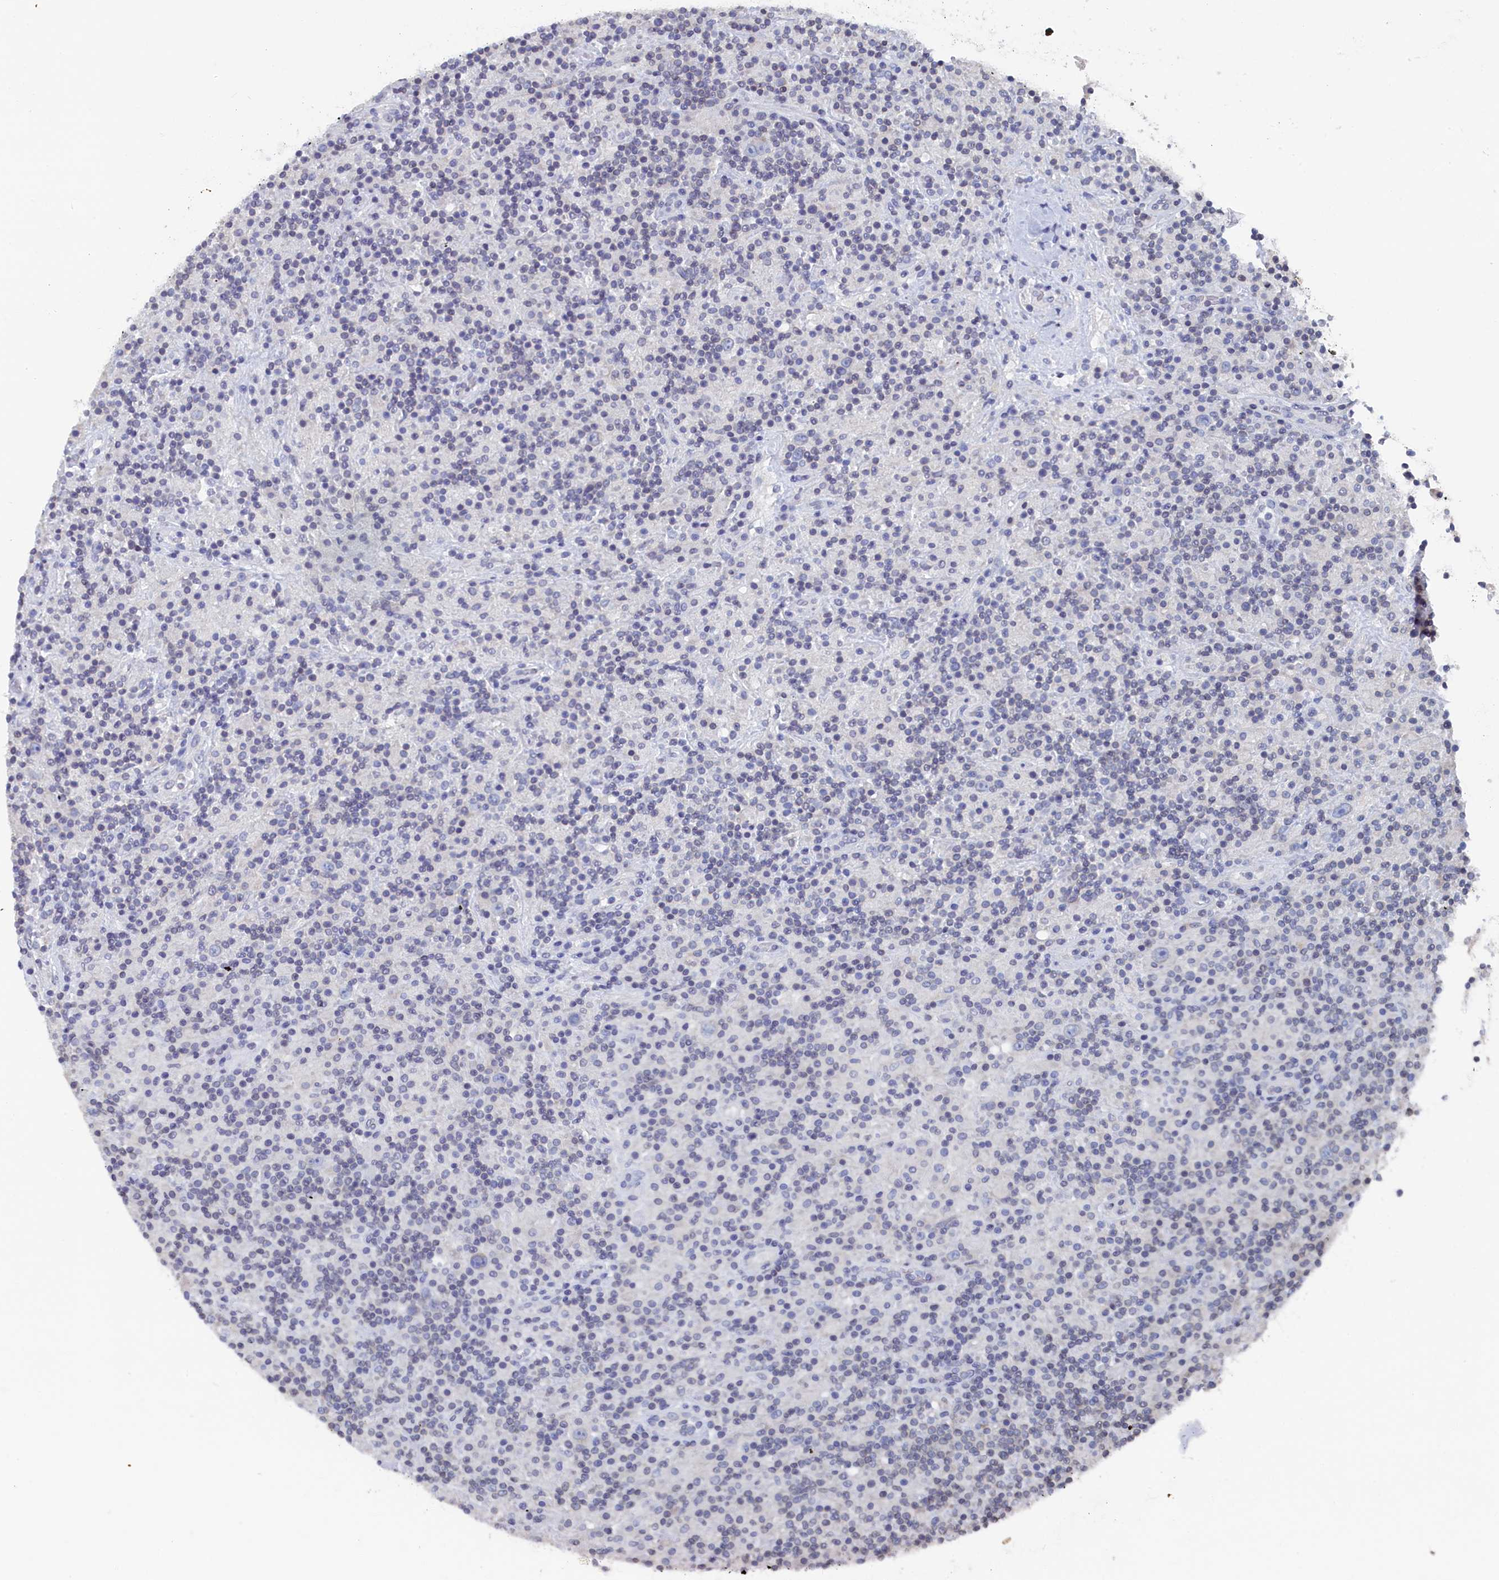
{"staining": {"intensity": "negative", "quantity": "none", "location": "none"}, "tissue": "lymphoma", "cell_type": "Tumor cells", "image_type": "cancer", "snomed": [{"axis": "morphology", "description": "Hodgkin's disease, NOS"}, {"axis": "topography", "description": "Lymph node"}], "caption": "Lymphoma was stained to show a protein in brown. There is no significant positivity in tumor cells.", "gene": "C11orf54", "patient": {"sex": "male", "age": 70}}